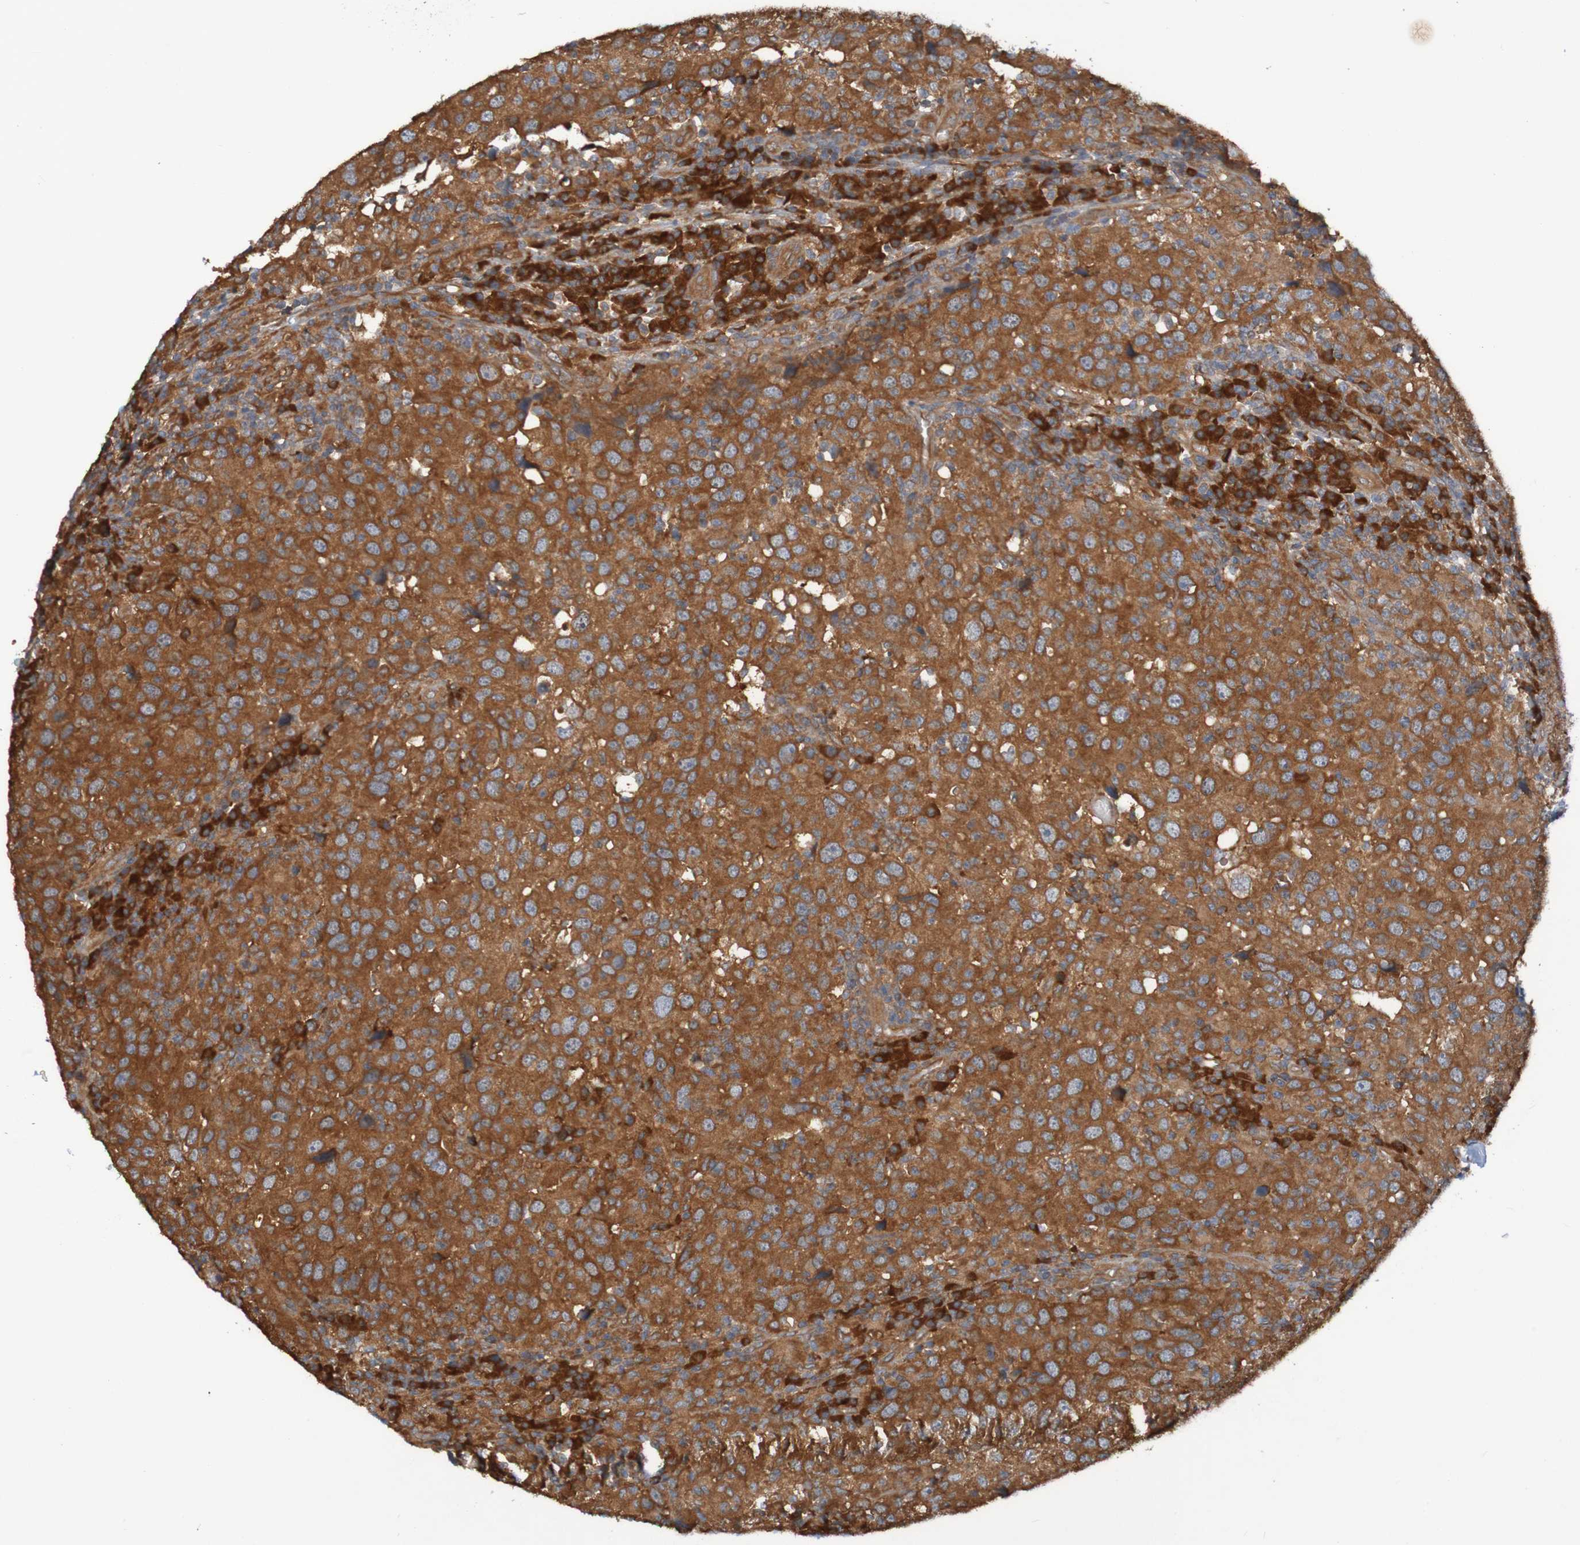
{"staining": {"intensity": "moderate", "quantity": ">75%", "location": "cytoplasmic/membranous"}, "tissue": "head and neck cancer", "cell_type": "Tumor cells", "image_type": "cancer", "snomed": [{"axis": "morphology", "description": "Adenocarcinoma, NOS"}, {"axis": "topography", "description": "Salivary gland"}, {"axis": "topography", "description": "Head-Neck"}], "caption": "Tumor cells reveal medium levels of moderate cytoplasmic/membranous staining in about >75% of cells in human head and neck cancer.", "gene": "DNAJC4", "patient": {"sex": "female", "age": 65}}